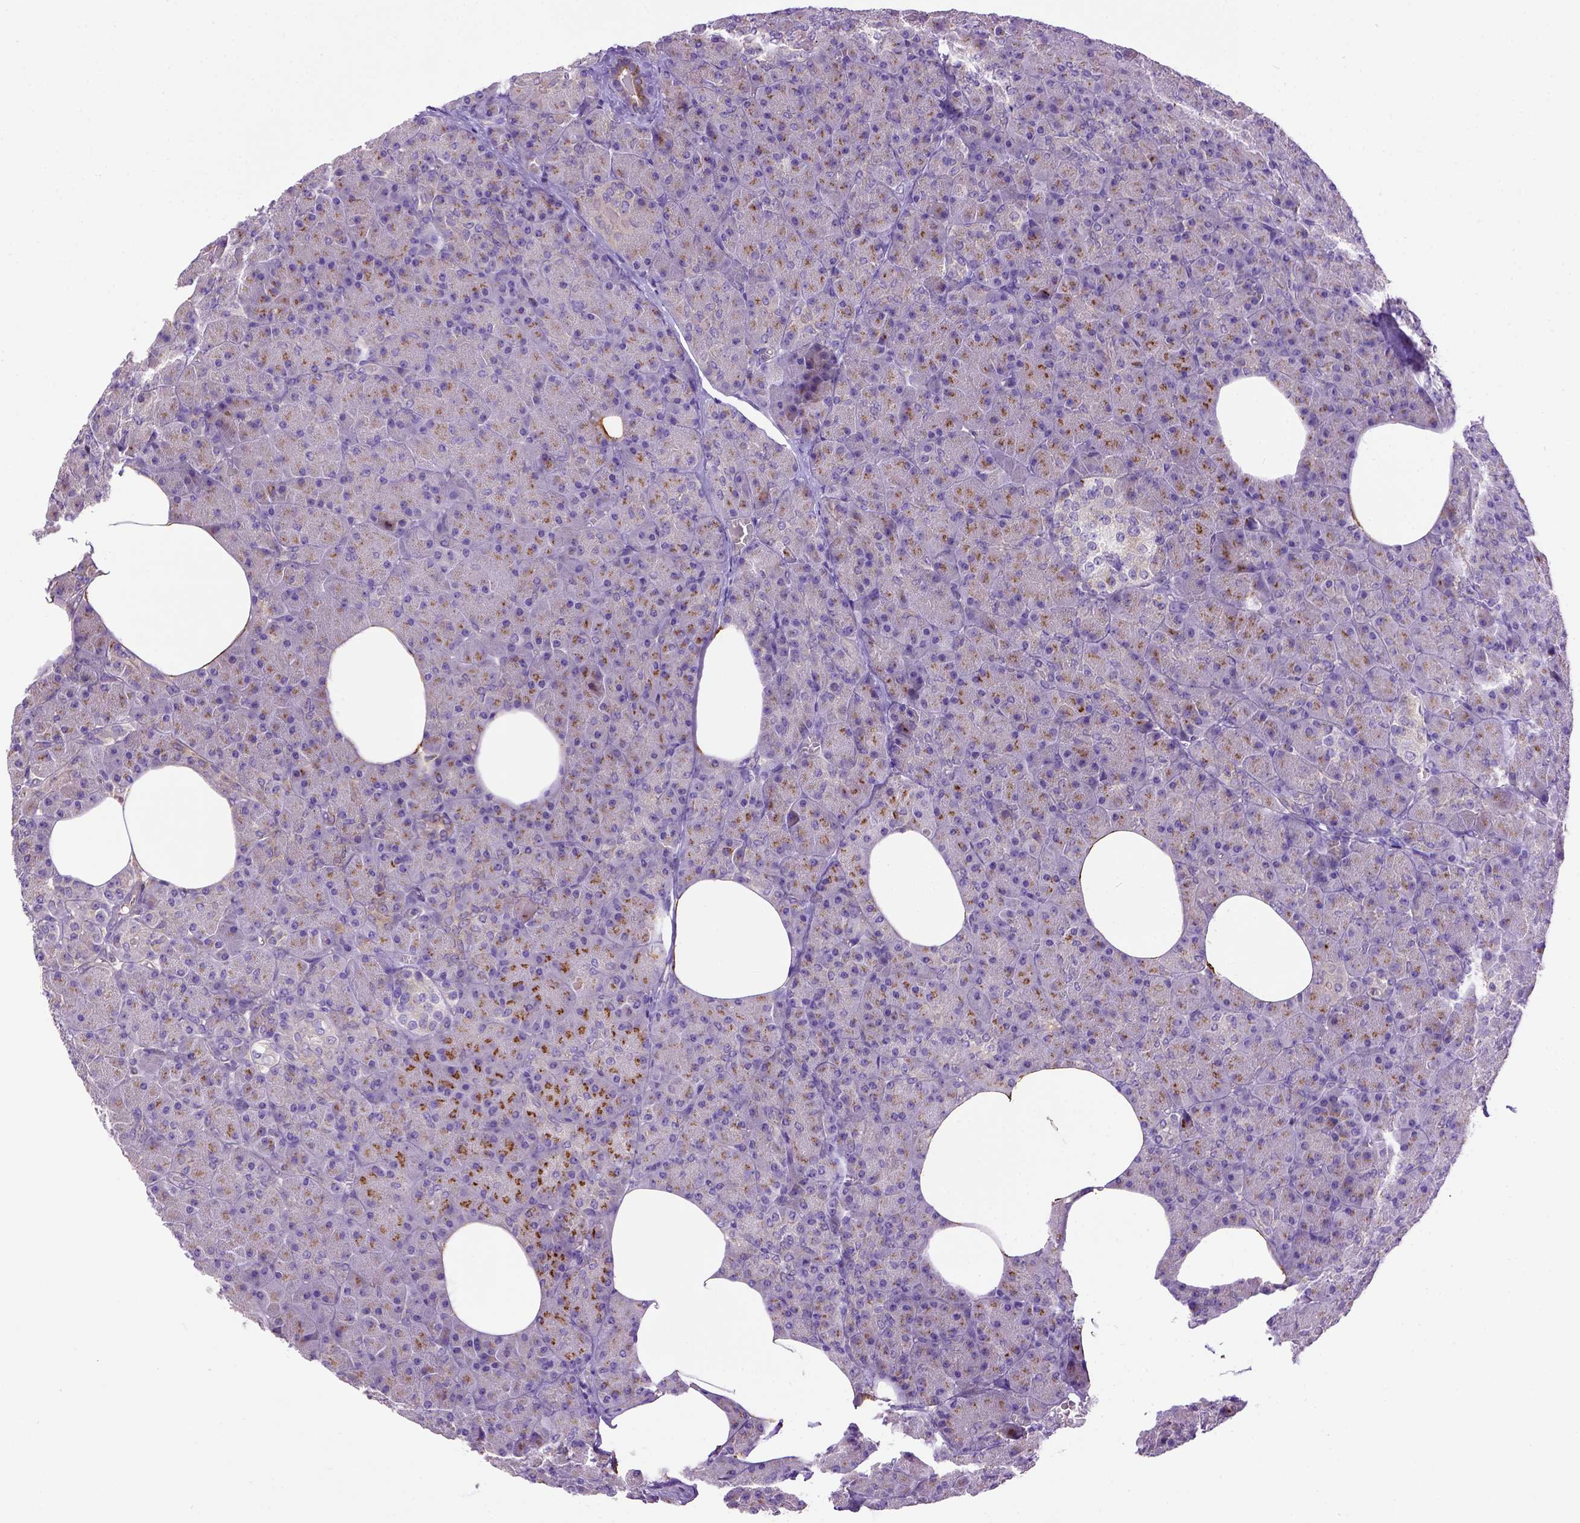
{"staining": {"intensity": "moderate", "quantity": "25%-75%", "location": "cytoplasmic/membranous"}, "tissue": "pancreas", "cell_type": "Exocrine glandular cells", "image_type": "normal", "snomed": [{"axis": "morphology", "description": "Normal tissue, NOS"}, {"axis": "topography", "description": "Pancreas"}], "caption": "Immunohistochemical staining of benign human pancreas displays moderate cytoplasmic/membranous protein expression in about 25%-75% of exocrine glandular cells. (Brightfield microscopy of DAB IHC at high magnification).", "gene": "DEPDC1B", "patient": {"sex": "female", "age": 45}}